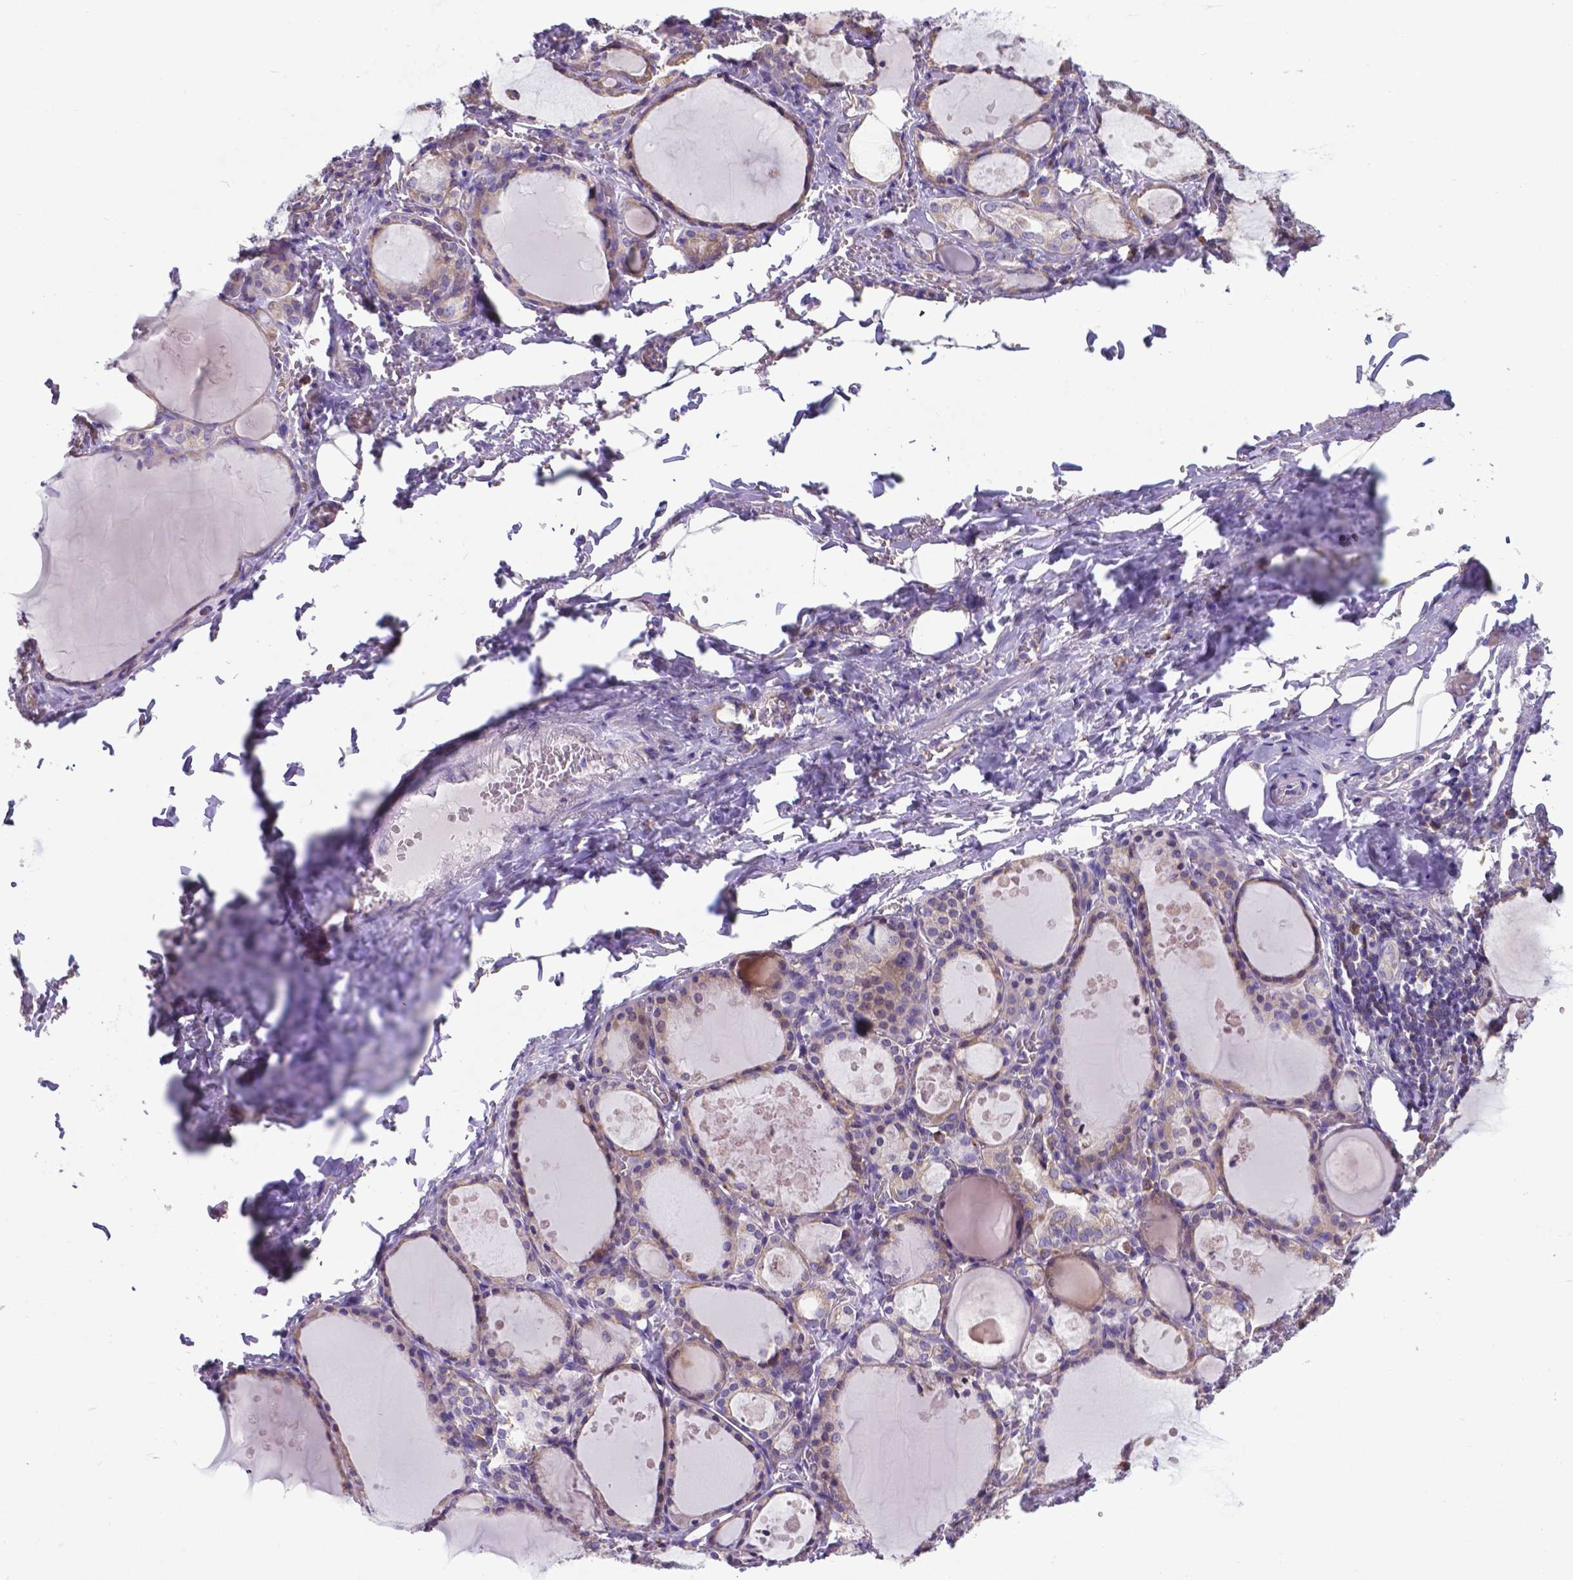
{"staining": {"intensity": "weak", "quantity": ">75%", "location": "cytoplasmic/membranous"}, "tissue": "thyroid gland", "cell_type": "Glandular cells", "image_type": "normal", "snomed": [{"axis": "morphology", "description": "Normal tissue, NOS"}, {"axis": "topography", "description": "Thyroid gland"}], "caption": "High-magnification brightfield microscopy of benign thyroid gland stained with DAB (3,3'-diaminobenzidine) (brown) and counterstained with hematoxylin (blue). glandular cells exhibit weak cytoplasmic/membranous staining is seen in approximately>75% of cells.", "gene": "RPL6", "patient": {"sex": "male", "age": 68}}